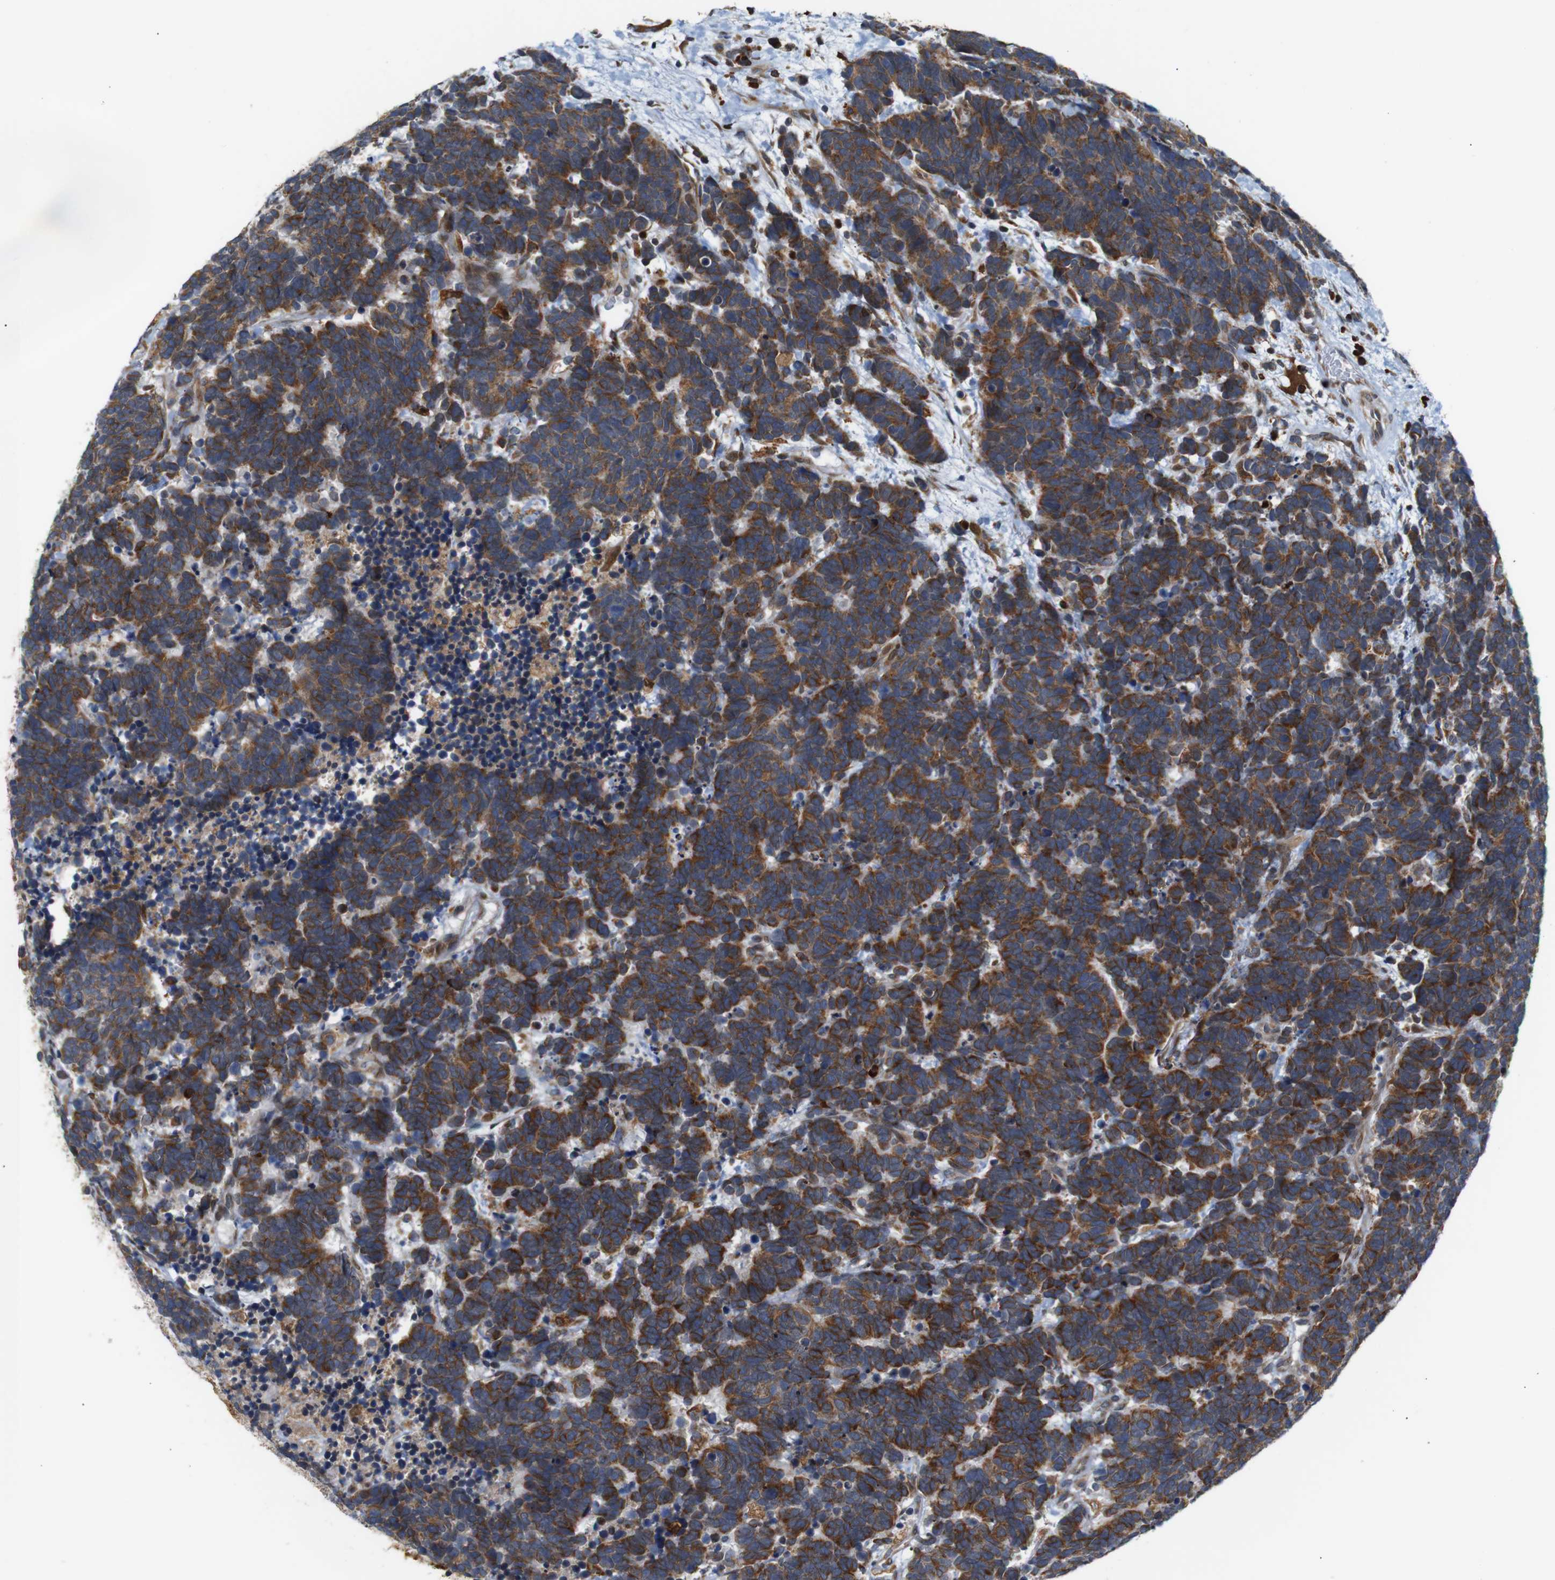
{"staining": {"intensity": "strong", "quantity": ">75%", "location": "cytoplasmic/membranous"}, "tissue": "carcinoid", "cell_type": "Tumor cells", "image_type": "cancer", "snomed": [{"axis": "morphology", "description": "Carcinoma, NOS"}, {"axis": "morphology", "description": "Carcinoid, malignant, NOS"}, {"axis": "topography", "description": "Urinary bladder"}], "caption": "Immunohistochemistry (DAB (3,3'-diaminobenzidine)) staining of carcinoid exhibits strong cytoplasmic/membranous protein expression in about >75% of tumor cells.", "gene": "PTPN1", "patient": {"sex": "male", "age": 57}}